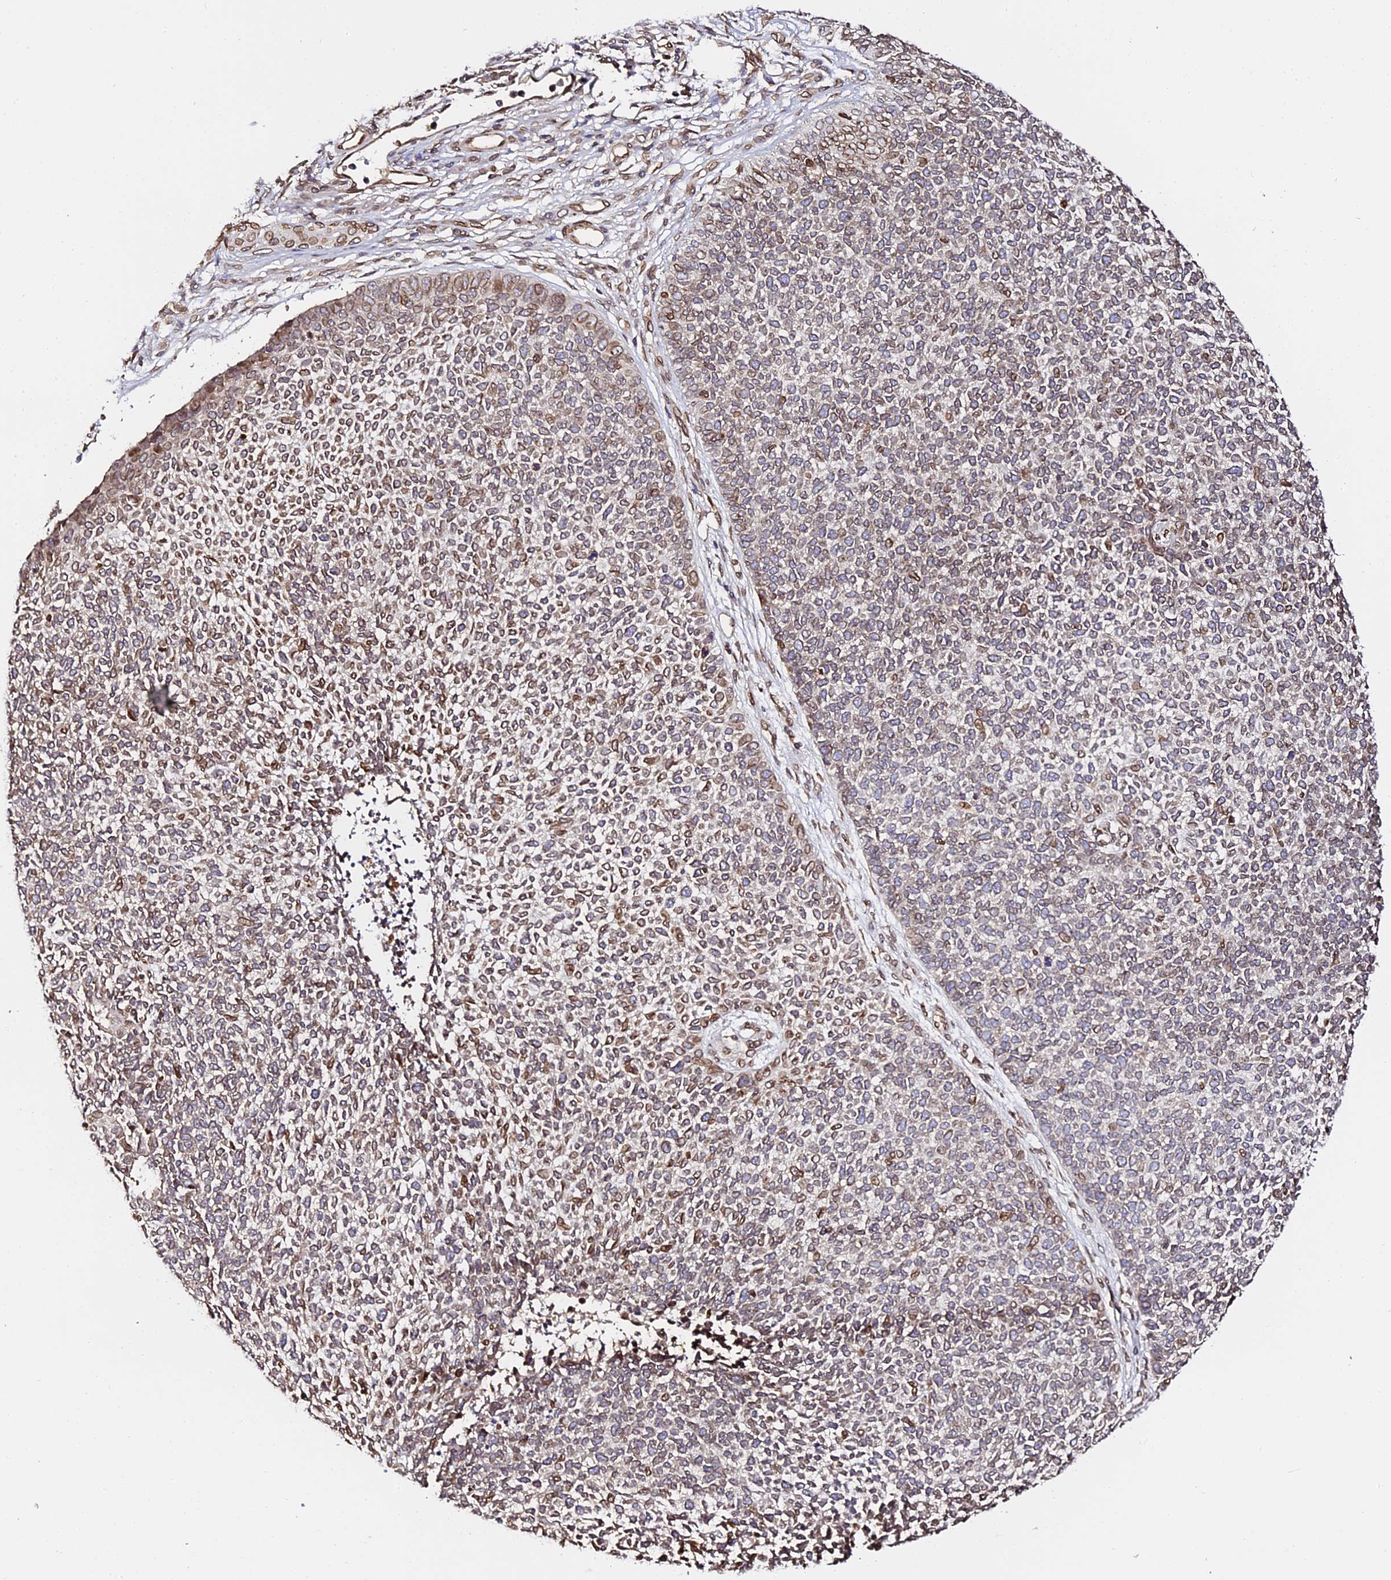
{"staining": {"intensity": "moderate", "quantity": "25%-75%", "location": "cytoplasmic/membranous,nuclear"}, "tissue": "skin cancer", "cell_type": "Tumor cells", "image_type": "cancer", "snomed": [{"axis": "morphology", "description": "Basal cell carcinoma"}, {"axis": "topography", "description": "Skin"}], "caption": "Immunohistochemical staining of skin cancer (basal cell carcinoma) reveals moderate cytoplasmic/membranous and nuclear protein expression in about 25%-75% of tumor cells.", "gene": "ANAPC5", "patient": {"sex": "female", "age": 84}}